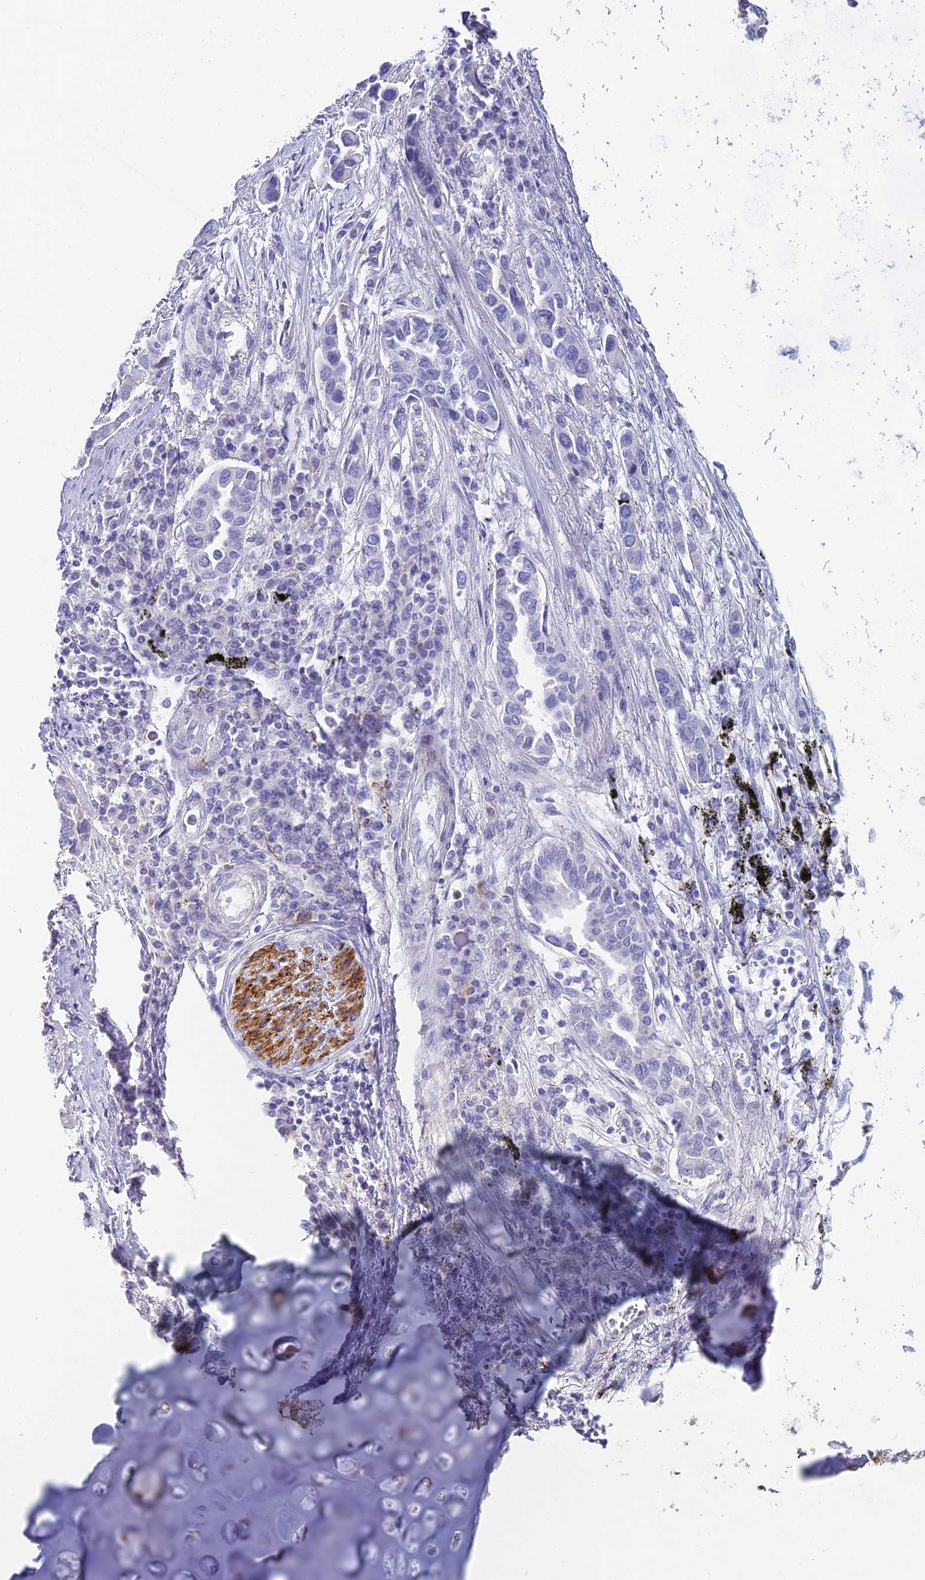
{"staining": {"intensity": "negative", "quantity": "none", "location": "none"}, "tissue": "lung cancer", "cell_type": "Tumor cells", "image_type": "cancer", "snomed": [{"axis": "morphology", "description": "Adenocarcinoma, NOS"}, {"axis": "topography", "description": "Lung"}], "caption": "Immunohistochemical staining of human lung cancer (adenocarcinoma) displays no significant expression in tumor cells.", "gene": "NCAM1", "patient": {"sex": "female", "age": 76}}